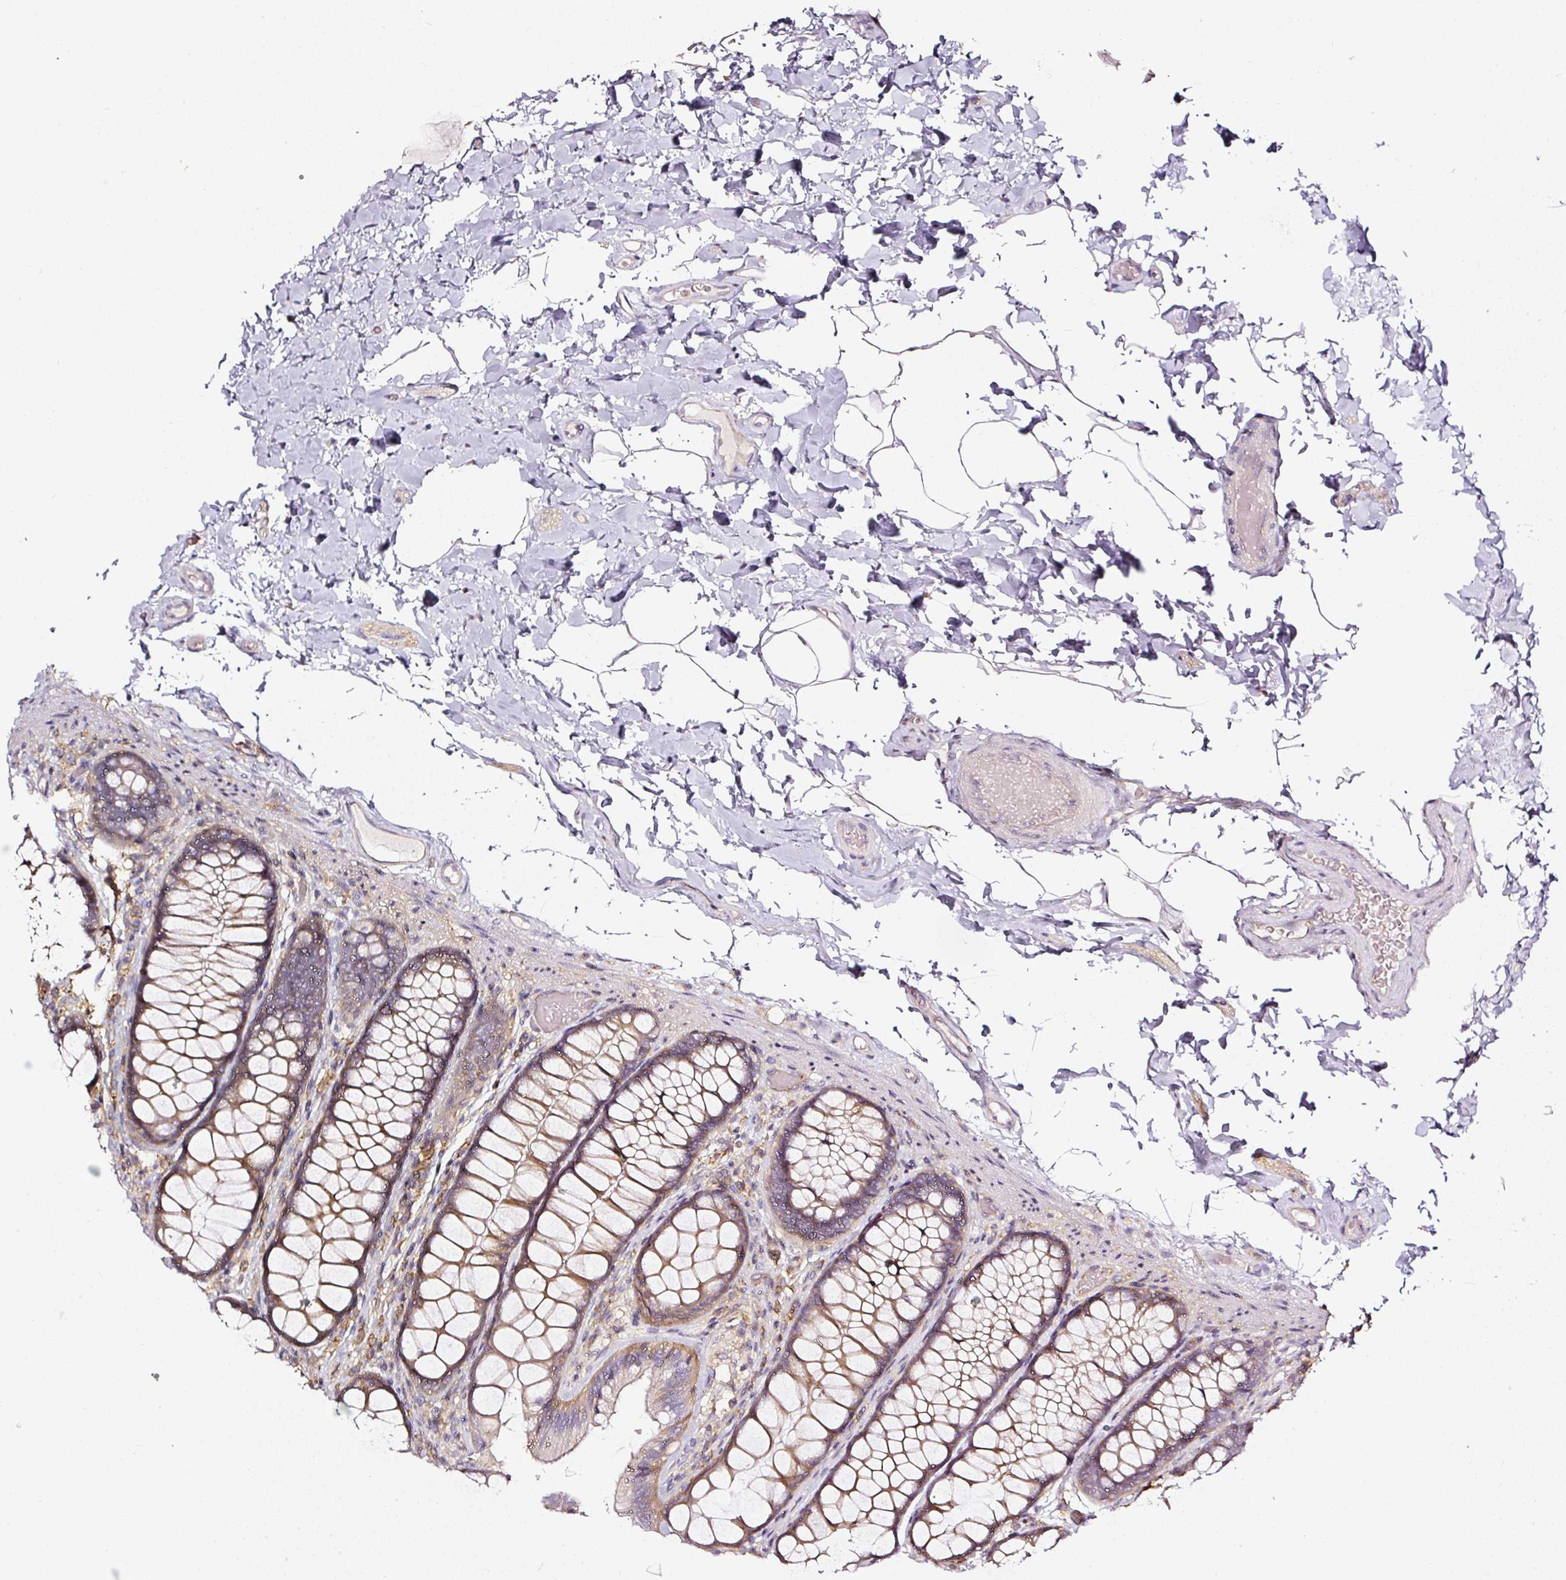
{"staining": {"intensity": "weak", "quantity": "<25%", "location": "cytoplasmic/membranous"}, "tissue": "colon", "cell_type": "Endothelial cells", "image_type": "normal", "snomed": [{"axis": "morphology", "description": "Normal tissue, NOS"}, {"axis": "topography", "description": "Colon"}], "caption": "IHC of unremarkable colon exhibits no positivity in endothelial cells.", "gene": "CD47", "patient": {"sex": "male", "age": 46}}